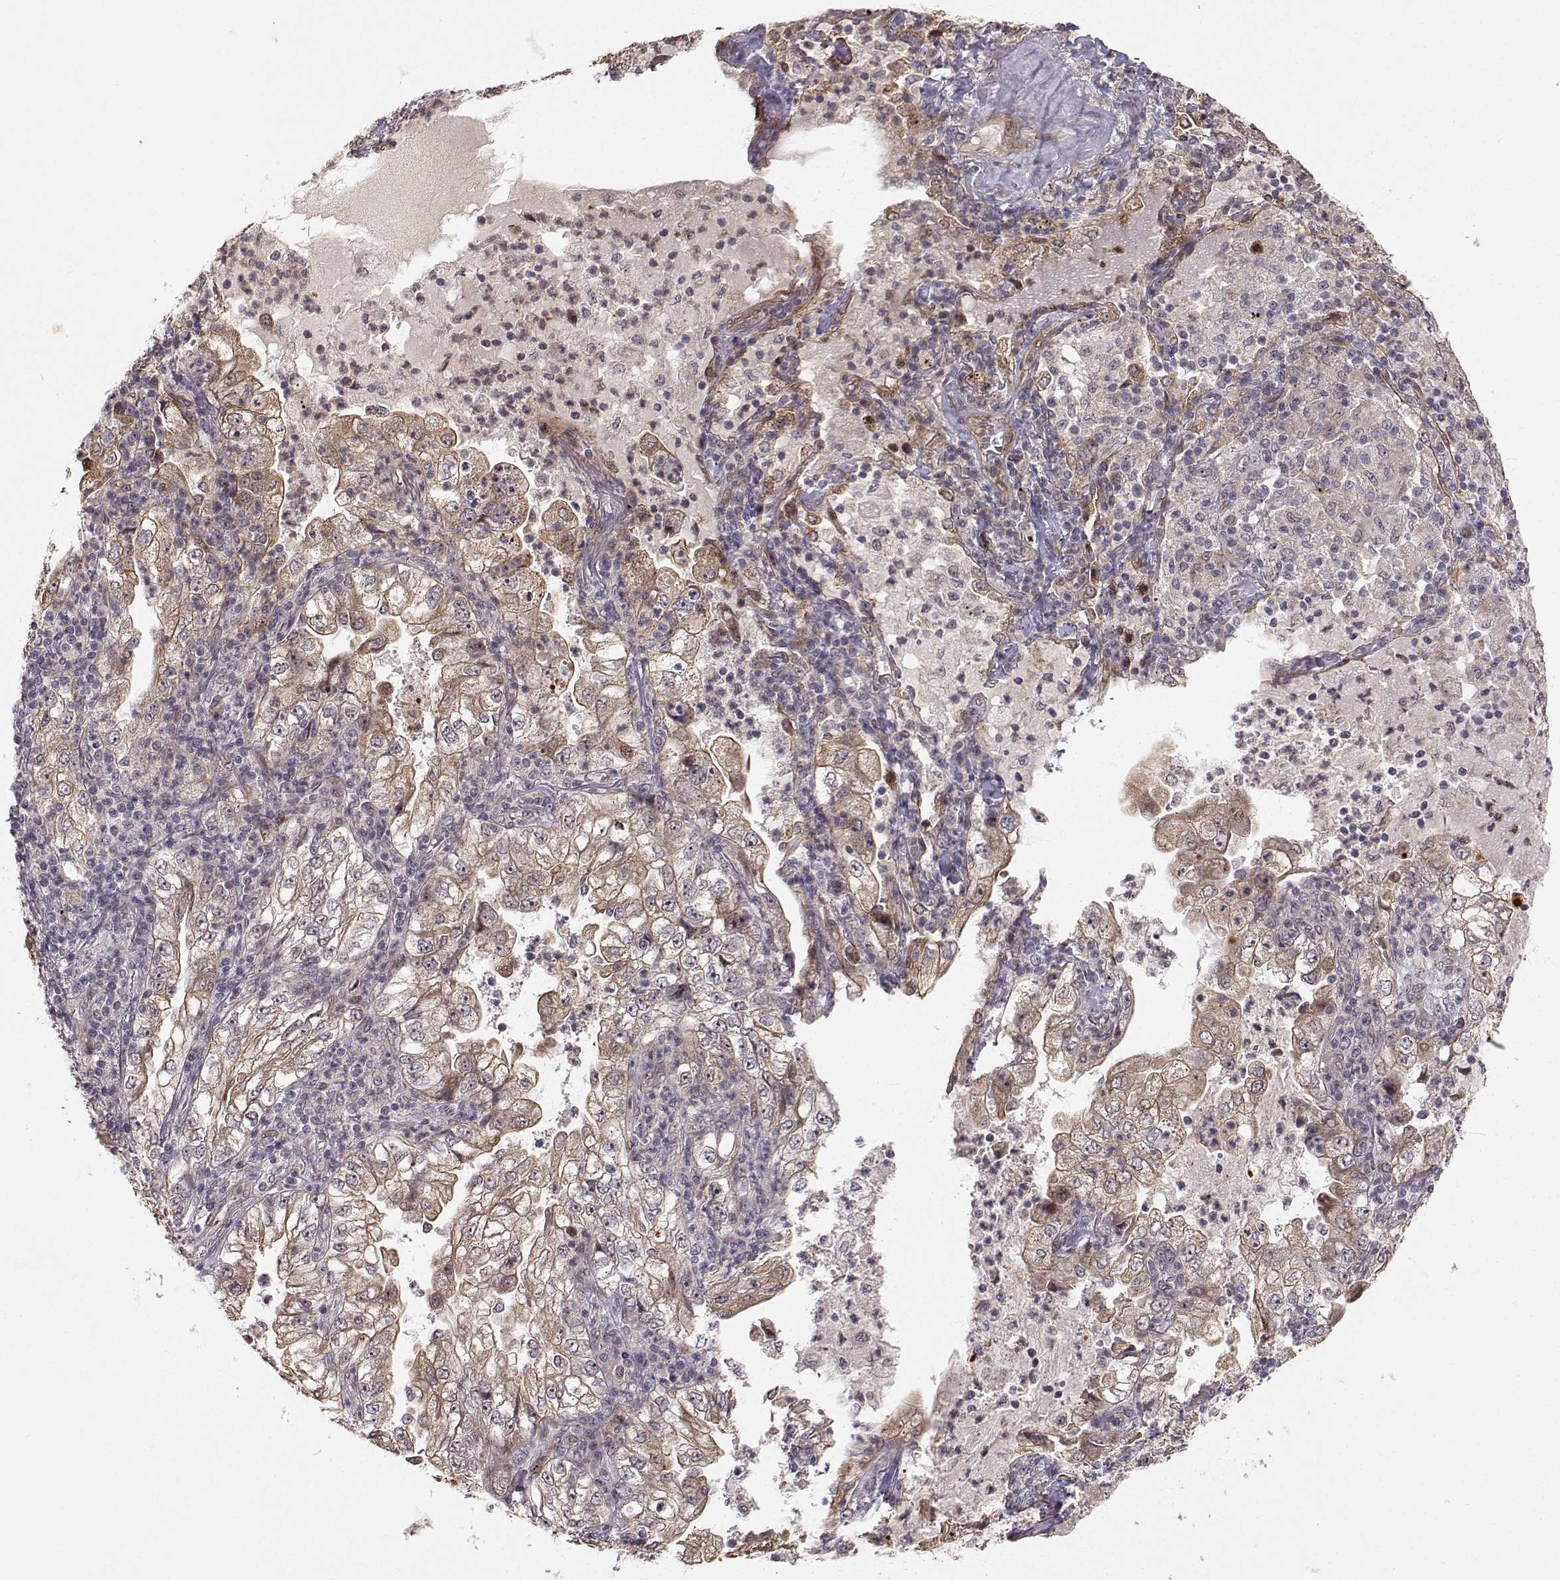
{"staining": {"intensity": "moderate", "quantity": "25%-75%", "location": "cytoplasmic/membranous"}, "tissue": "lung cancer", "cell_type": "Tumor cells", "image_type": "cancer", "snomed": [{"axis": "morphology", "description": "Adenocarcinoma, NOS"}, {"axis": "topography", "description": "Lung"}], "caption": "Immunohistochemistry staining of lung cancer (adenocarcinoma), which exhibits medium levels of moderate cytoplasmic/membranous expression in approximately 25%-75% of tumor cells indicating moderate cytoplasmic/membranous protein expression. The staining was performed using DAB (3,3'-diaminobenzidine) (brown) for protein detection and nuclei were counterstained in hematoxylin (blue).", "gene": "APC", "patient": {"sex": "female", "age": 73}}